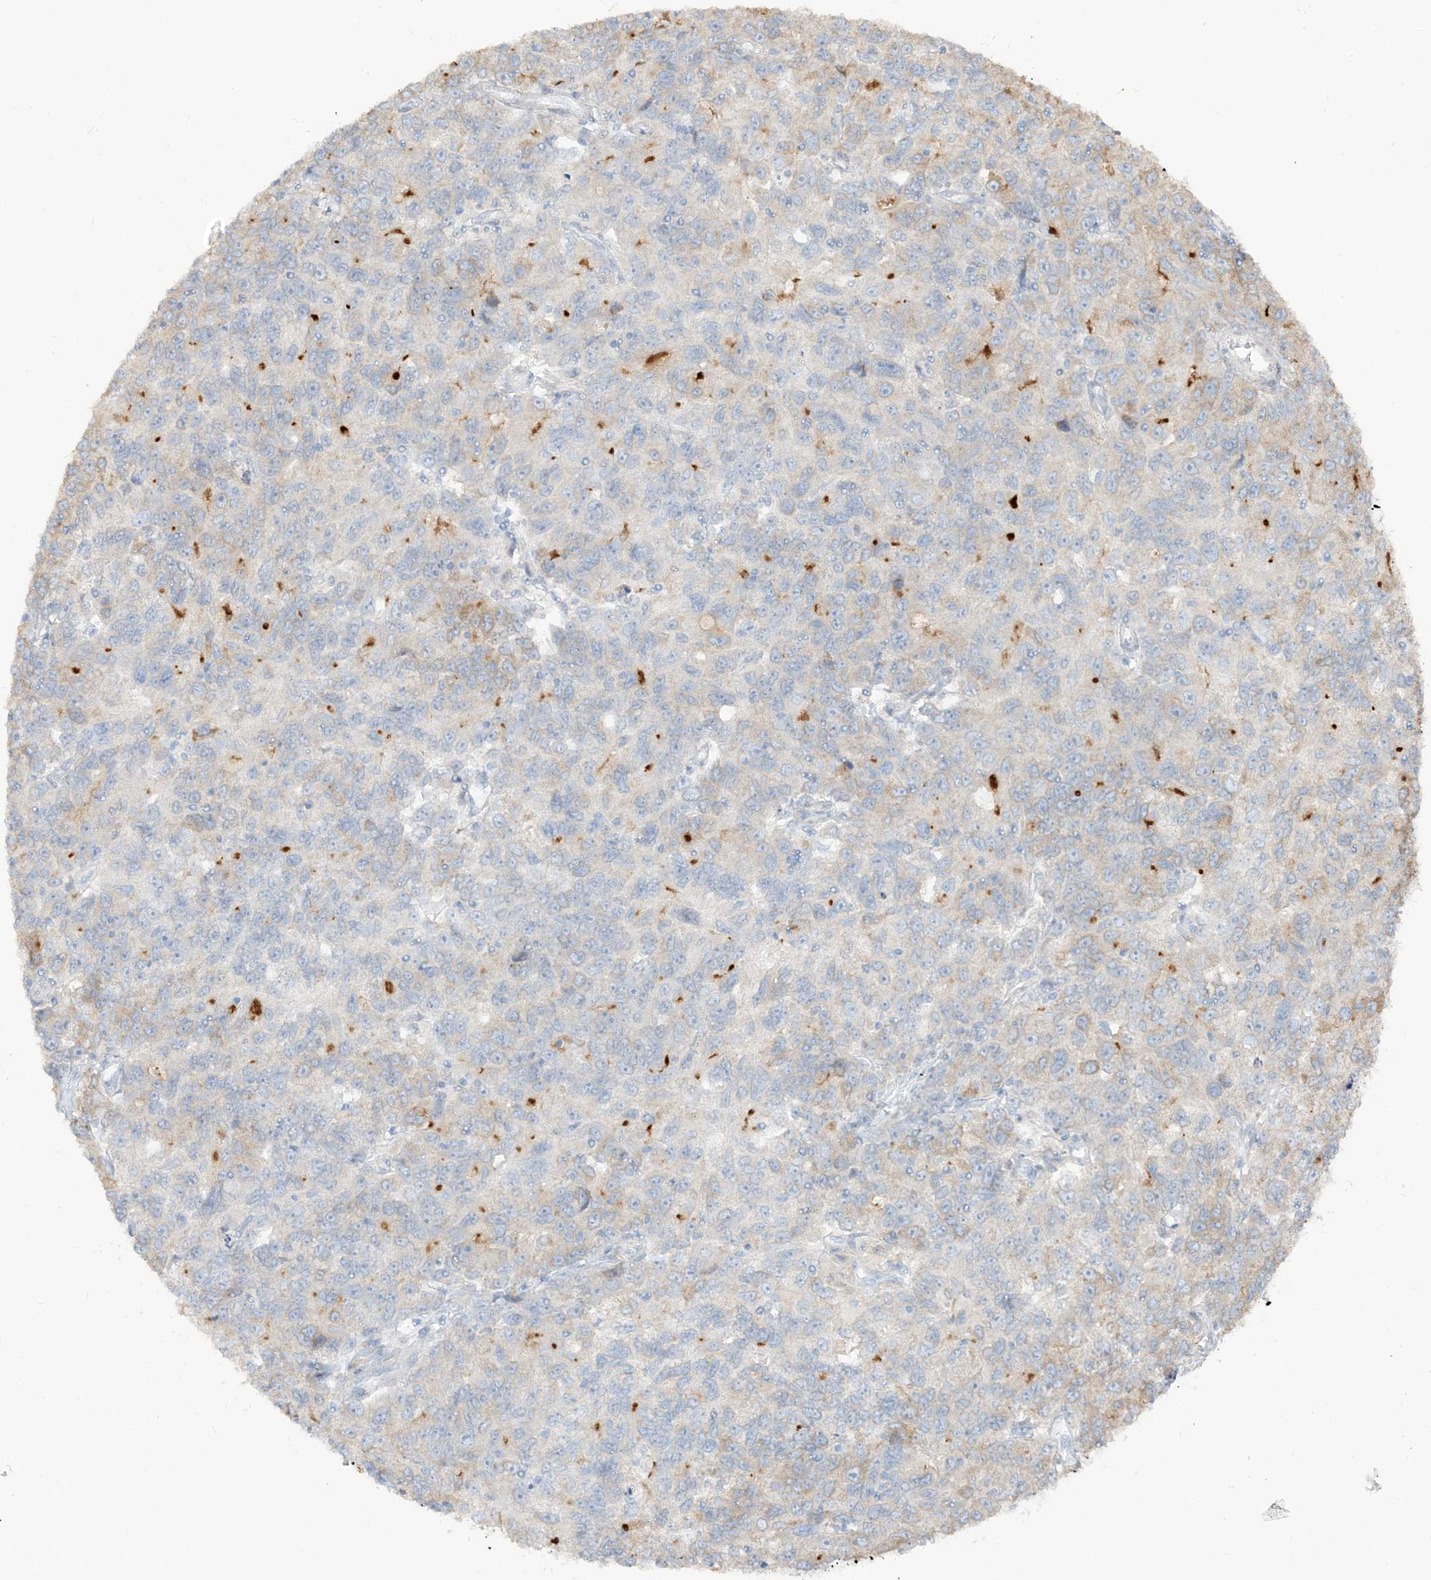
{"staining": {"intensity": "negative", "quantity": "none", "location": "none"}, "tissue": "ovarian cancer", "cell_type": "Tumor cells", "image_type": "cancer", "snomed": [{"axis": "morphology", "description": "Carcinoma, endometroid"}, {"axis": "topography", "description": "Ovary"}], "caption": "This is a histopathology image of immunohistochemistry staining of ovarian cancer (endometroid carcinoma), which shows no staining in tumor cells.", "gene": "LOXL3", "patient": {"sex": "female", "age": 42}}